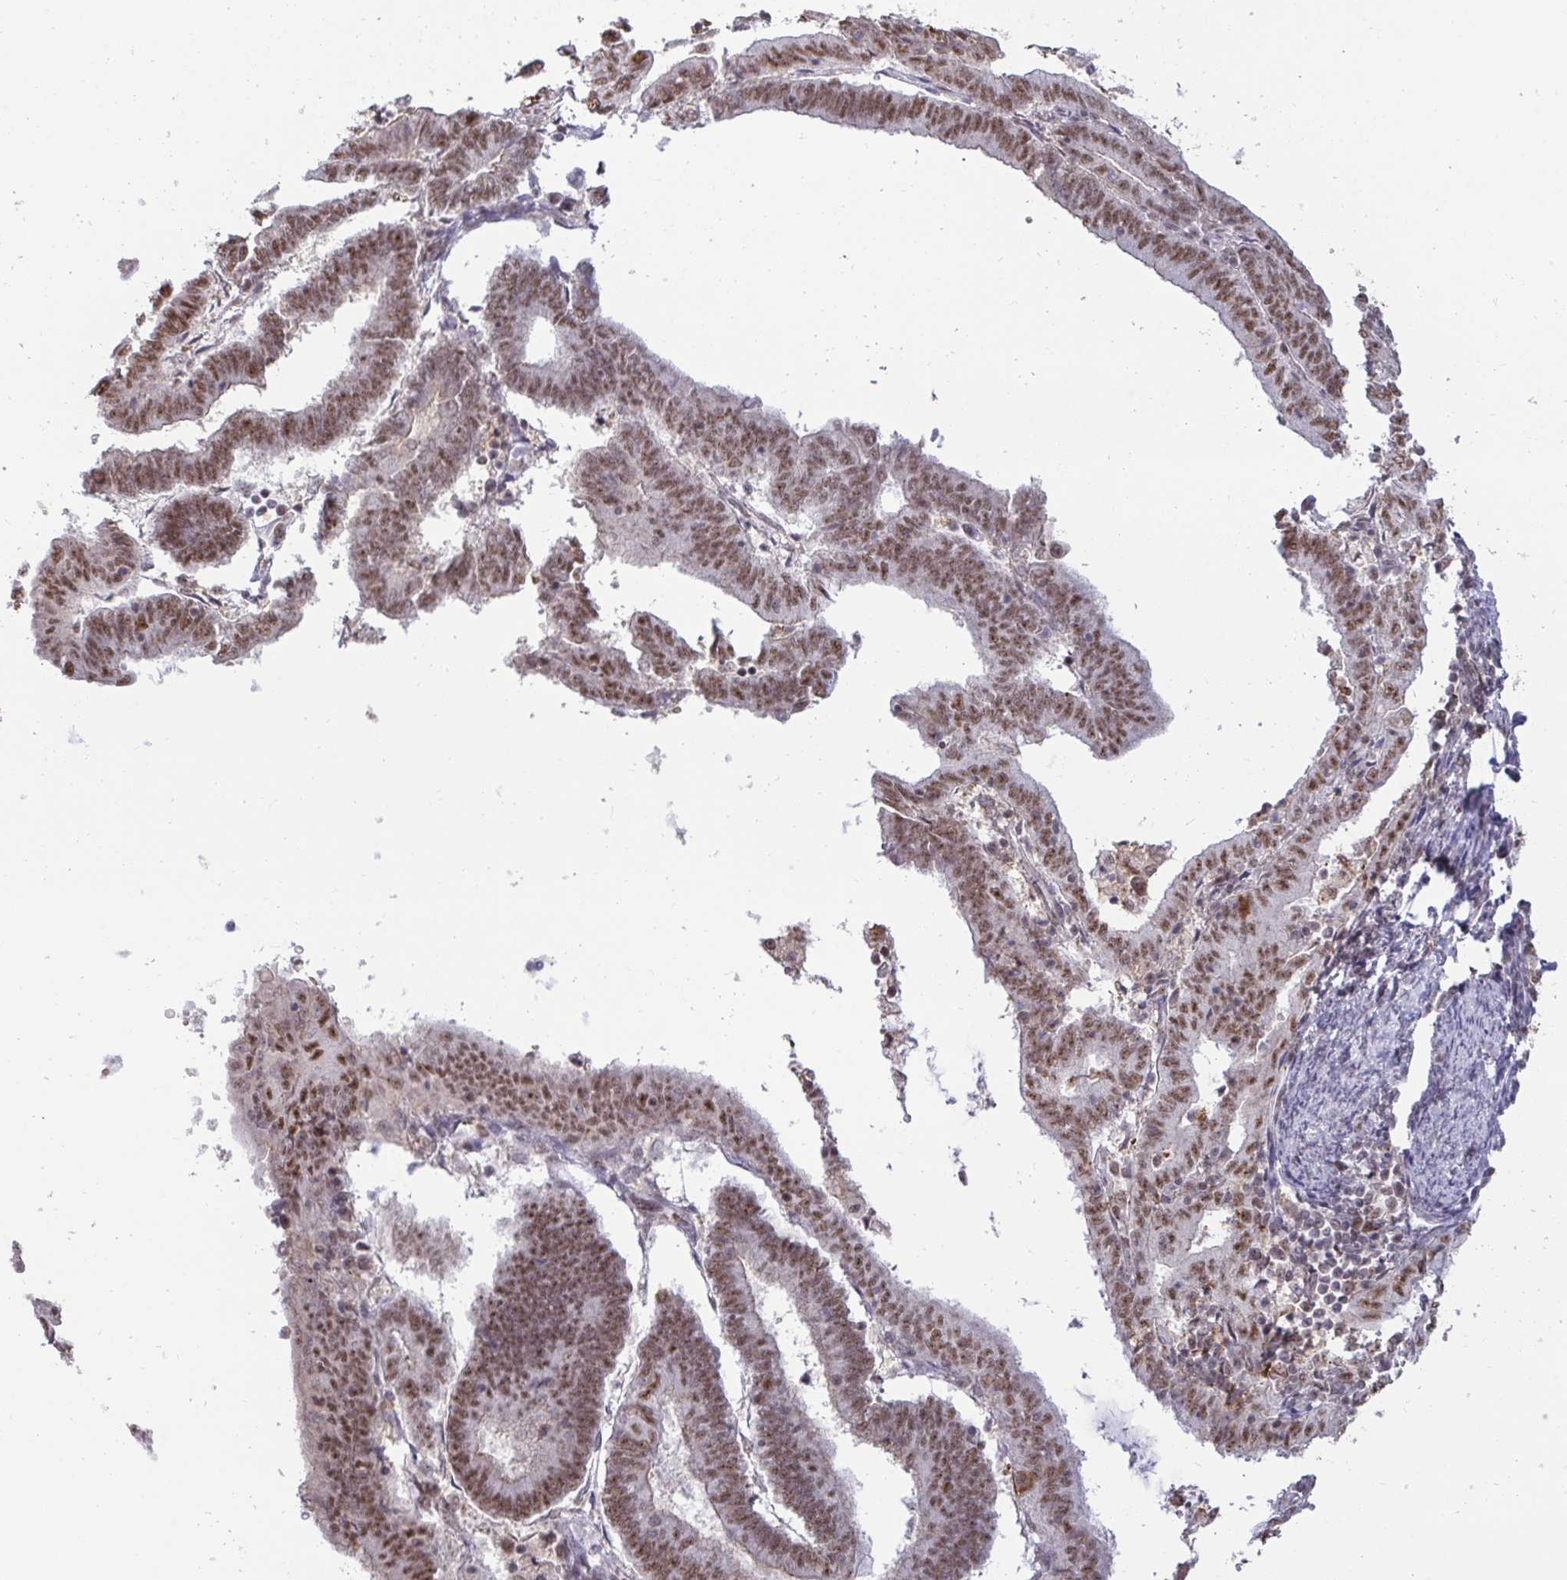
{"staining": {"intensity": "moderate", "quantity": ">75%", "location": "nuclear"}, "tissue": "endometrial cancer", "cell_type": "Tumor cells", "image_type": "cancer", "snomed": [{"axis": "morphology", "description": "Adenocarcinoma, NOS"}, {"axis": "topography", "description": "Endometrium"}], "caption": "Endometrial cancer was stained to show a protein in brown. There is medium levels of moderate nuclear staining in approximately >75% of tumor cells. (Brightfield microscopy of DAB IHC at high magnification).", "gene": "PUF60", "patient": {"sex": "female", "age": 70}}